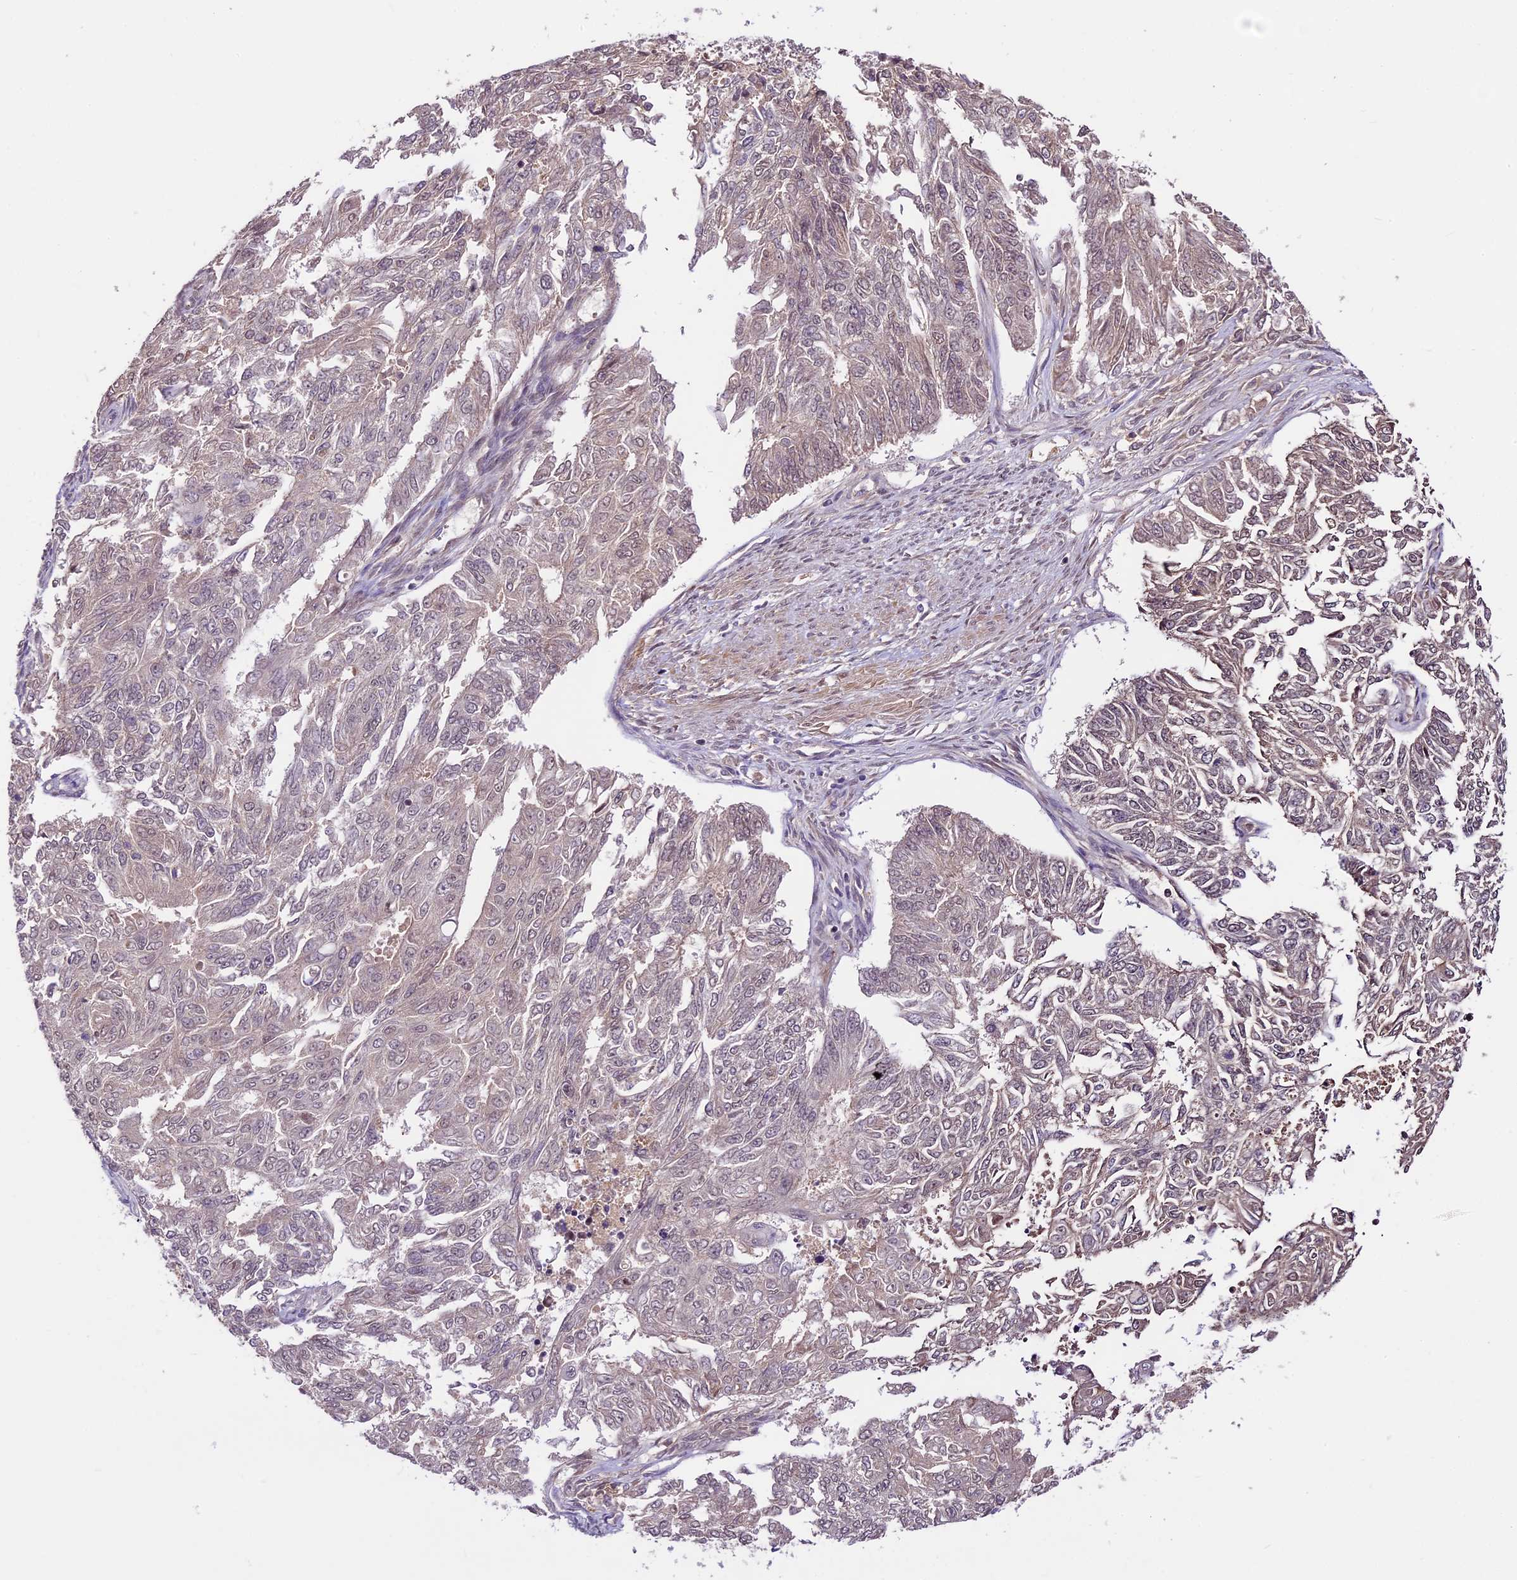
{"staining": {"intensity": "weak", "quantity": "<25%", "location": "nuclear"}, "tissue": "endometrial cancer", "cell_type": "Tumor cells", "image_type": "cancer", "snomed": [{"axis": "morphology", "description": "Adenocarcinoma, NOS"}, {"axis": "topography", "description": "Endometrium"}], "caption": "This is a micrograph of IHC staining of adenocarcinoma (endometrial), which shows no staining in tumor cells. (IHC, brightfield microscopy, high magnification).", "gene": "ATP10A", "patient": {"sex": "female", "age": 32}}